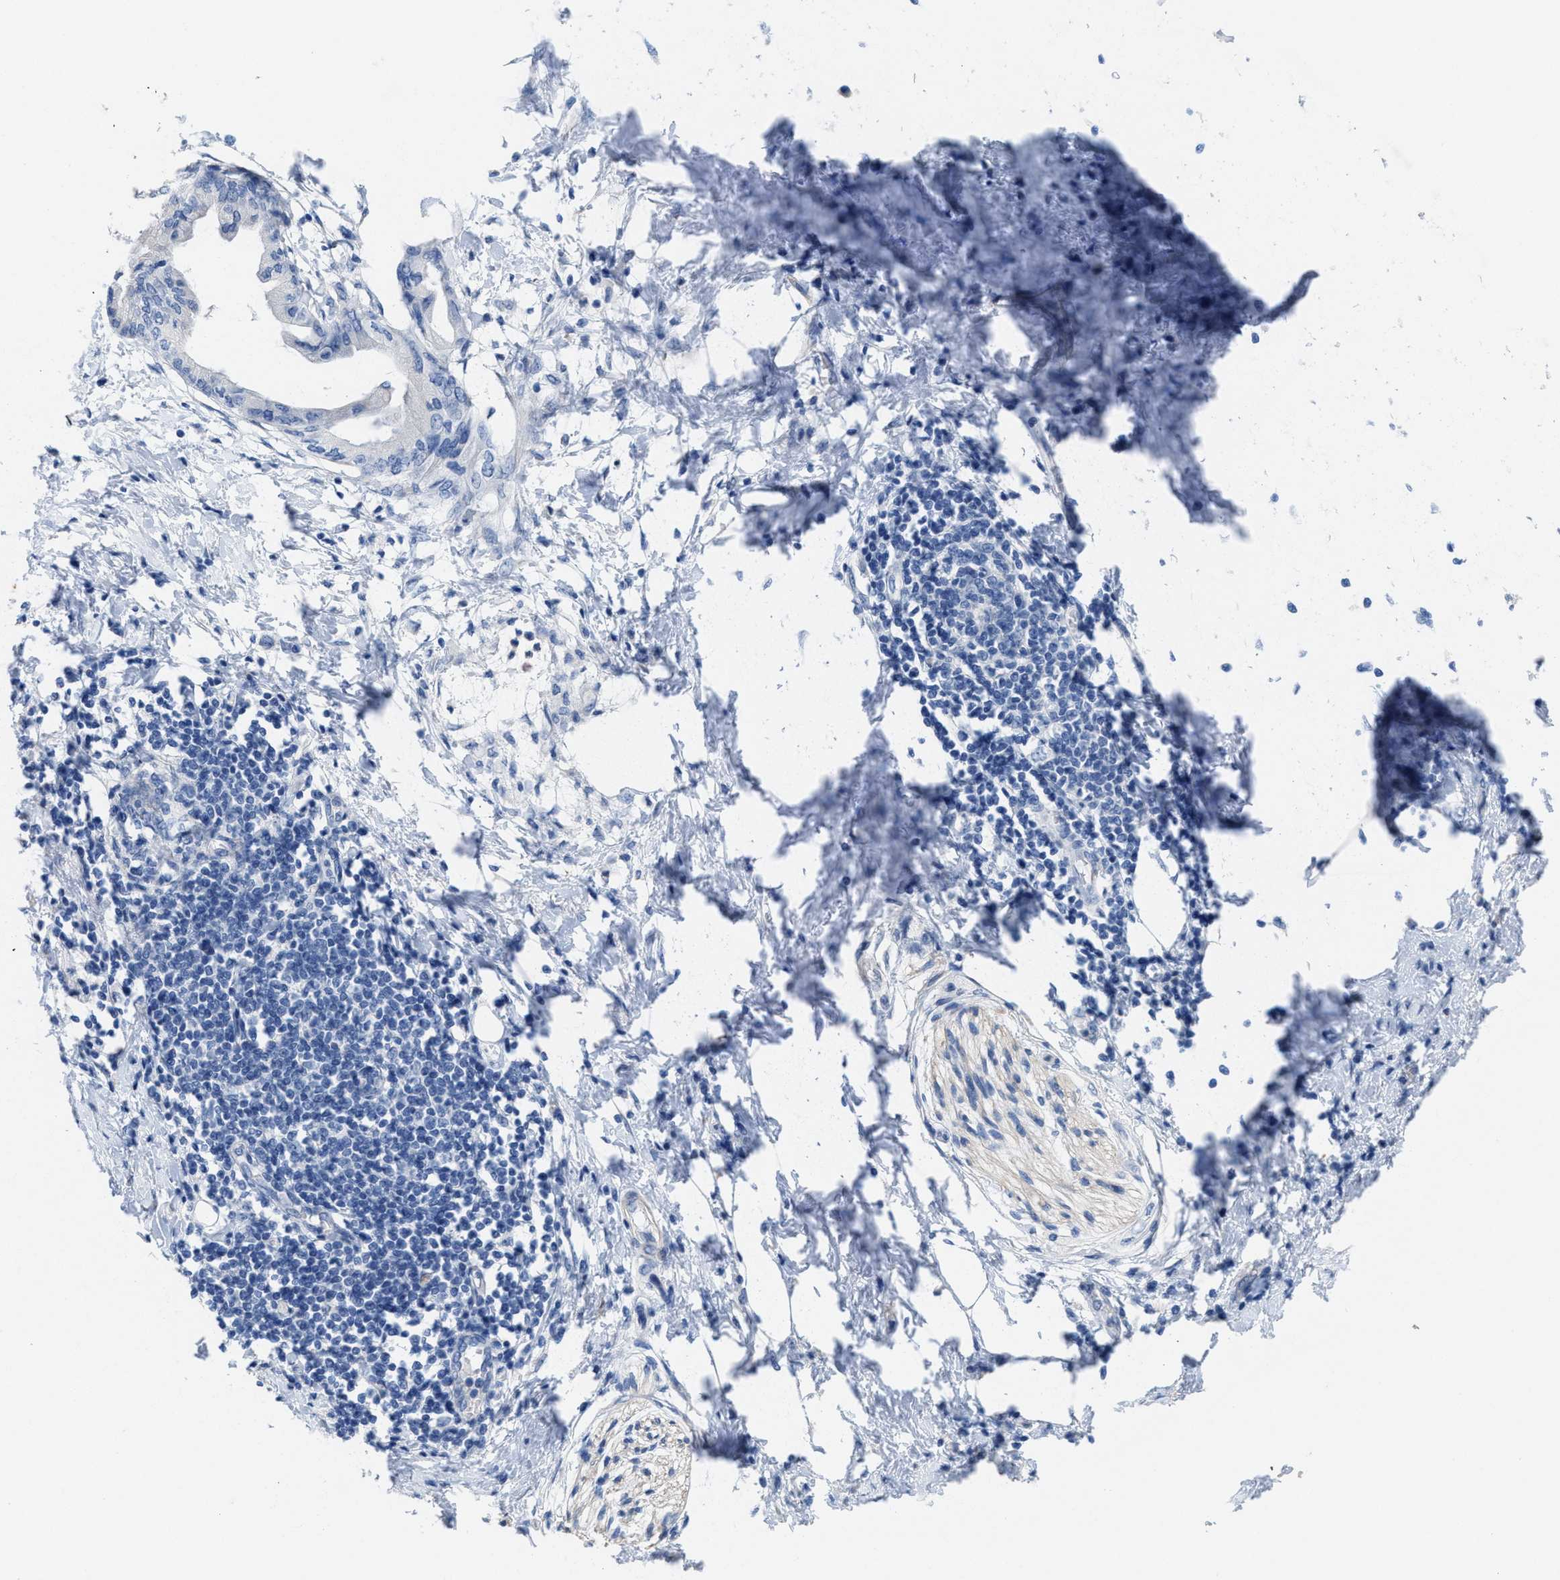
{"staining": {"intensity": "negative", "quantity": "none", "location": "none"}, "tissue": "pancreatic cancer", "cell_type": "Tumor cells", "image_type": "cancer", "snomed": [{"axis": "morphology", "description": "Normal tissue, NOS"}, {"axis": "morphology", "description": "Adenocarcinoma, NOS"}, {"axis": "topography", "description": "Pancreas"}, {"axis": "topography", "description": "Duodenum"}], "caption": "The micrograph reveals no significant expression in tumor cells of pancreatic adenocarcinoma. Nuclei are stained in blue.", "gene": "CPA2", "patient": {"sex": "female", "age": 60}}